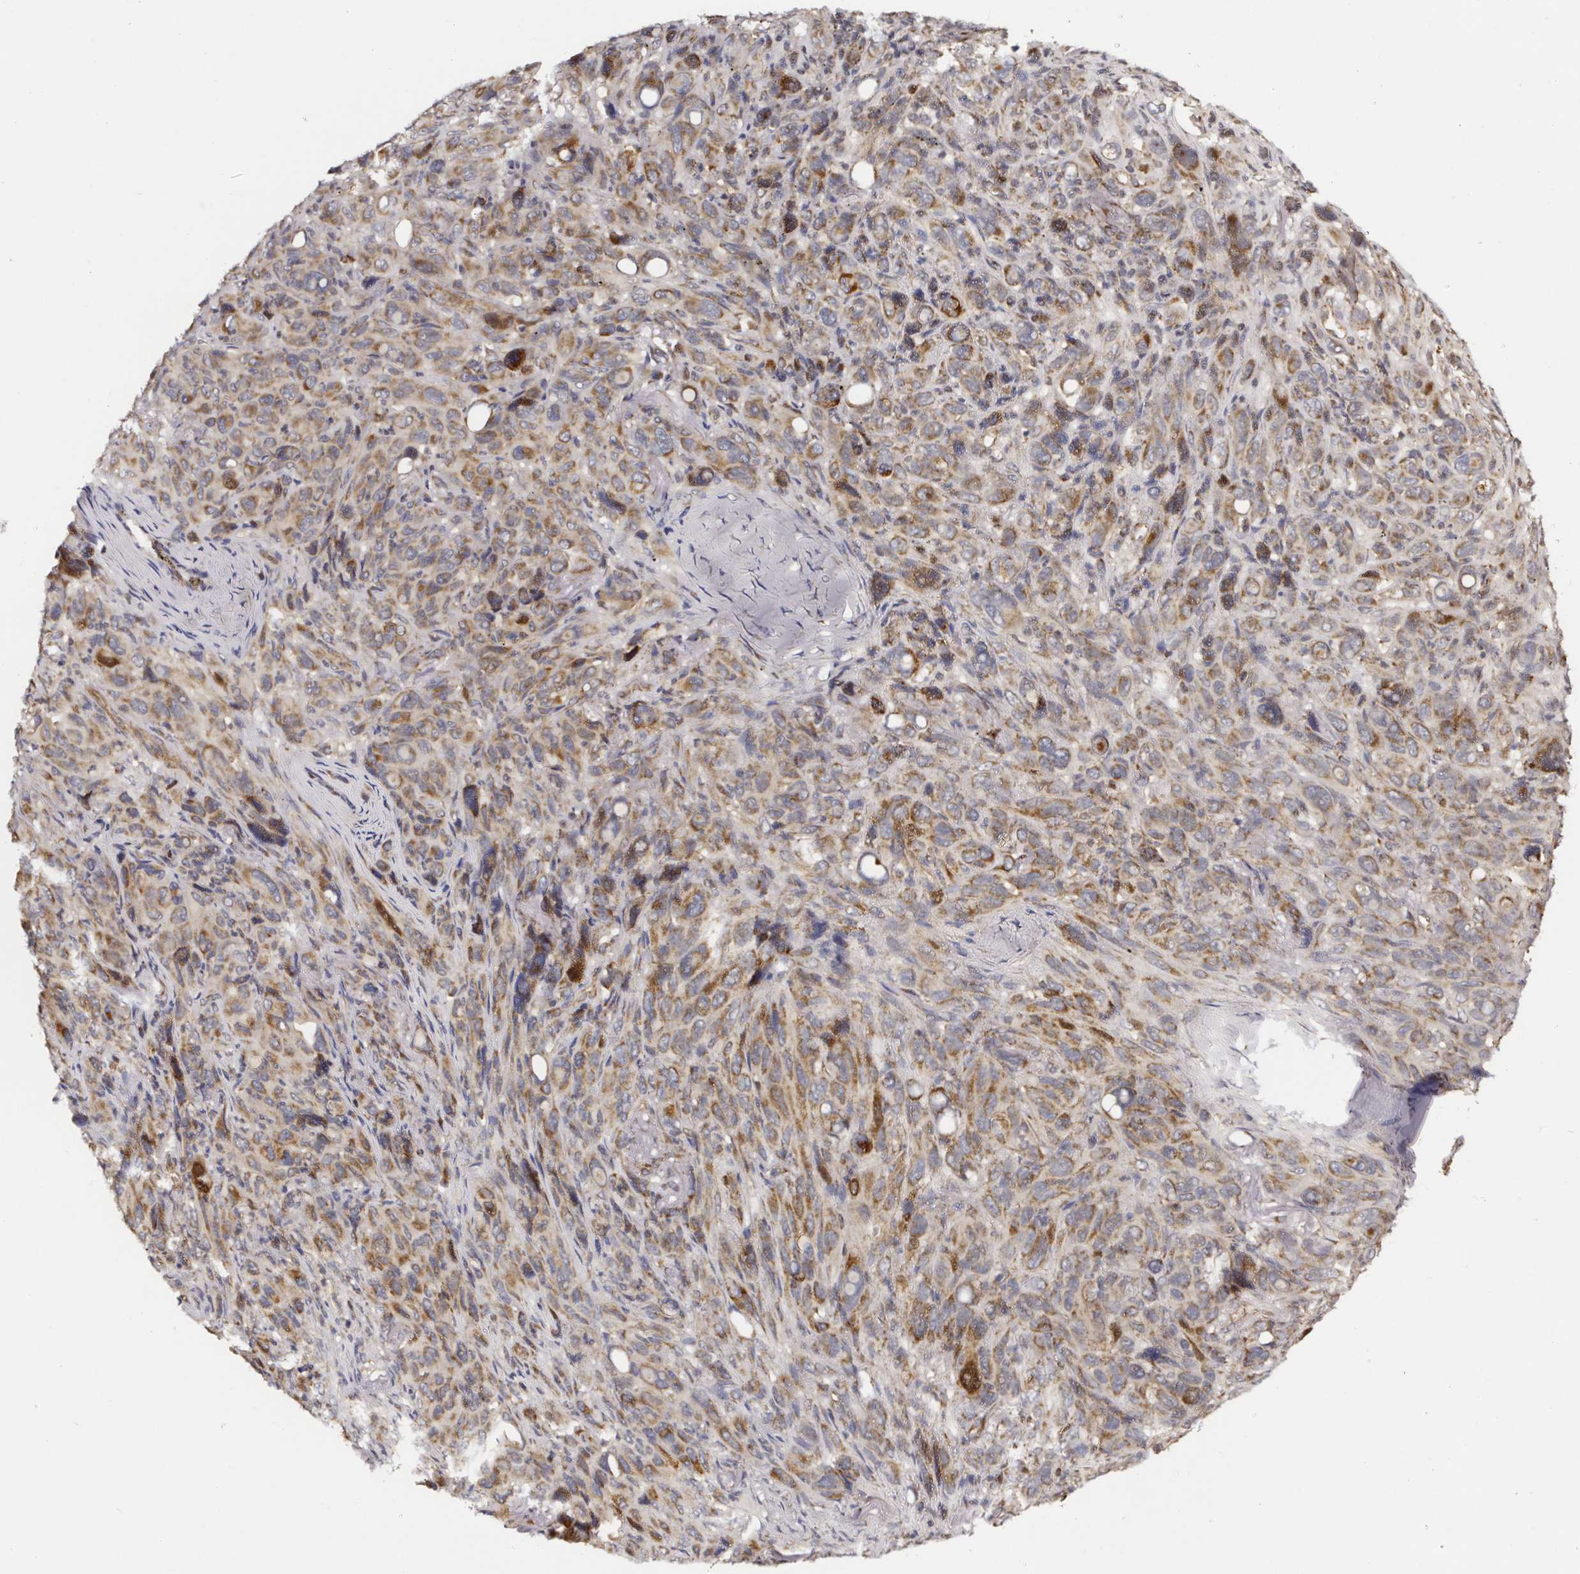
{"staining": {"intensity": "moderate", "quantity": ">75%", "location": "cytoplasmic/membranous"}, "tissue": "melanoma", "cell_type": "Tumor cells", "image_type": "cancer", "snomed": [{"axis": "morphology", "description": "Malignant melanoma, Metastatic site"}, {"axis": "topography", "description": "Lung"}], "caption": "Human malignant melanoma (metastatic site) stained with a brown dye exhibits moderate cytoplasmic/membranous positive expression in about >75% of tumor cells.", "gene": "ATAD3B", "patient": {"sex": "male", "age": 48}}